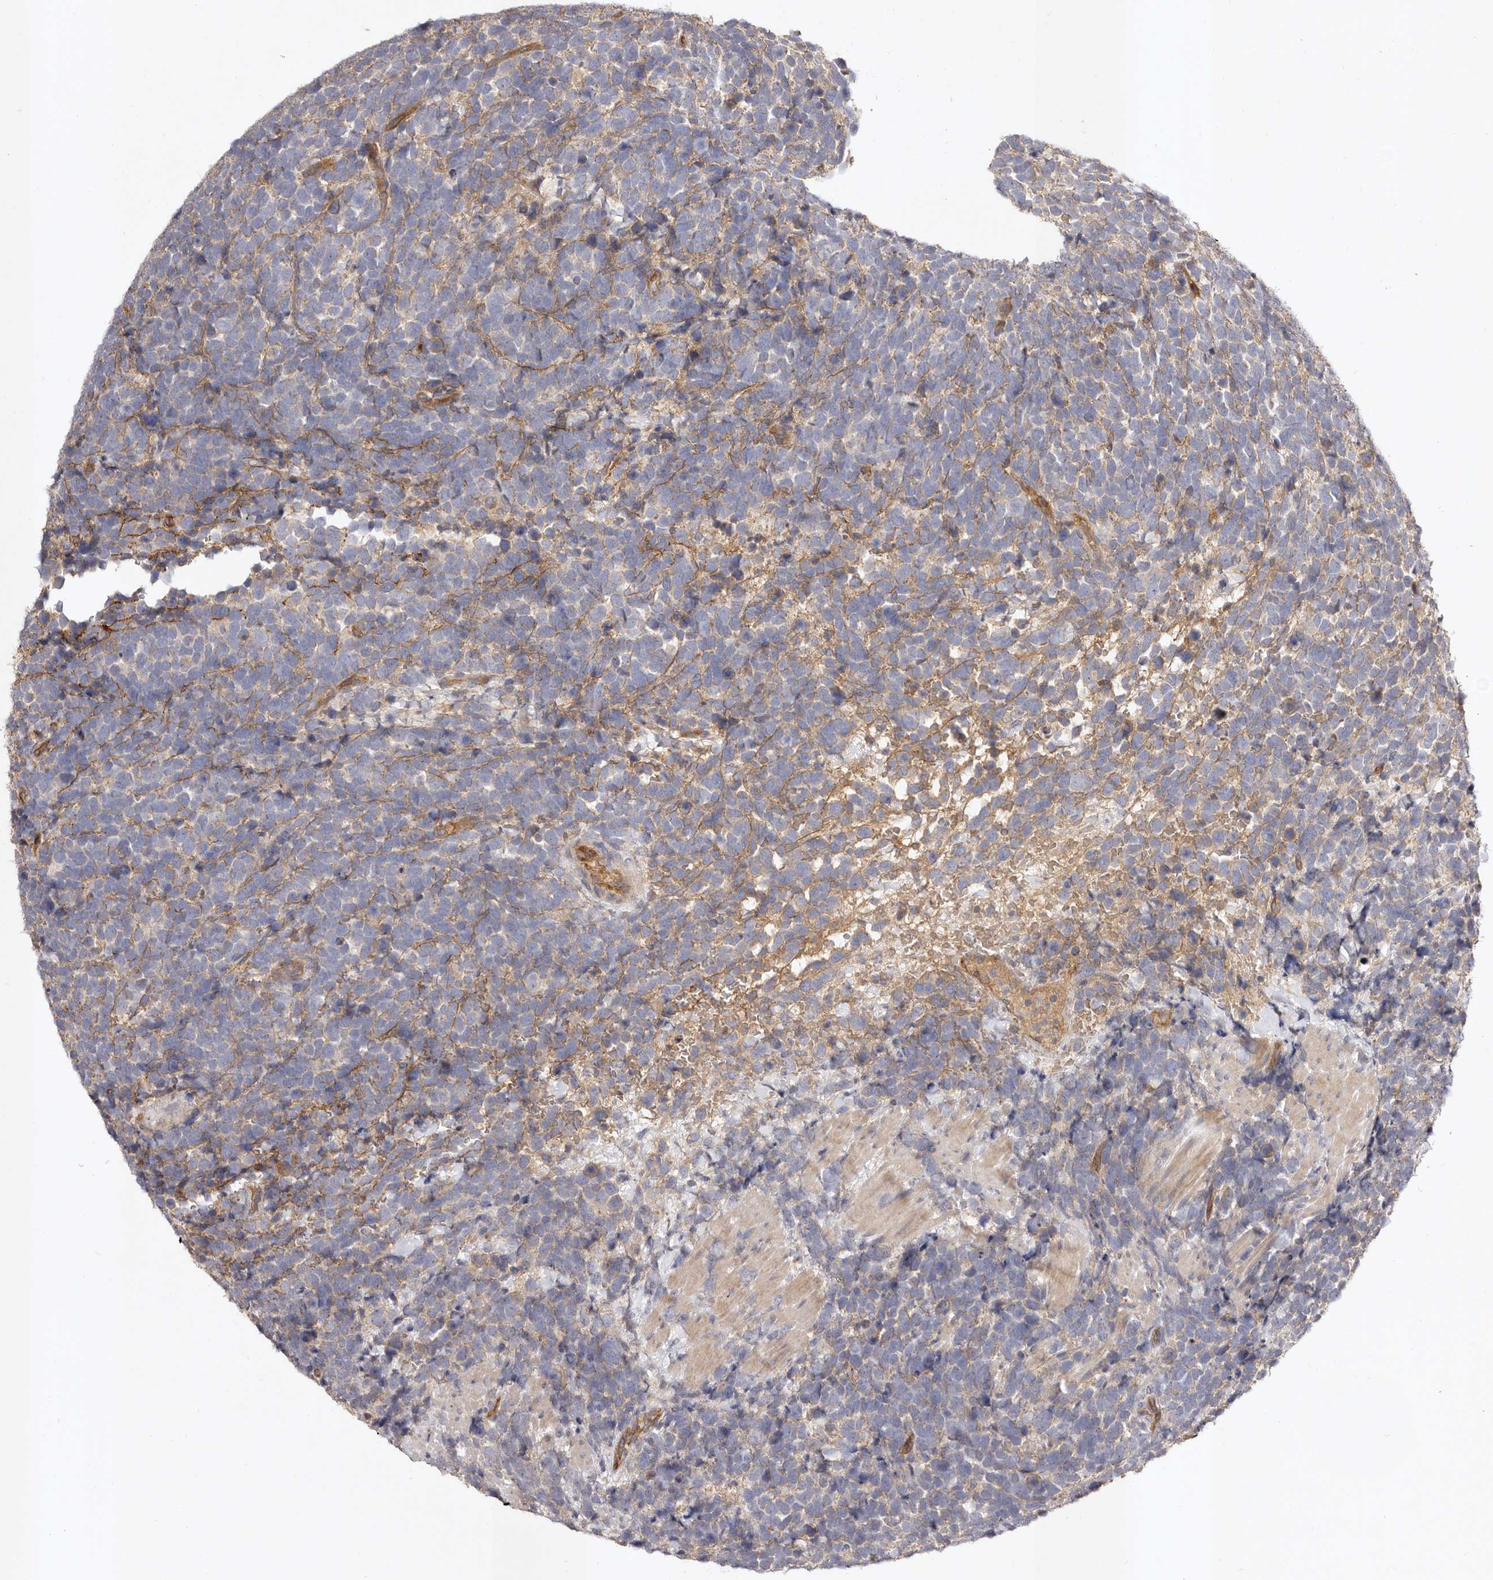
{"staining": {"intensity": "weak", "quantity": "25%-75%", "location": "cytoplasmic/membranous"}, "tissue": "urothelial cancer", "cell_type": "Tumor cells", "image_type": "cancer", "snomed": [{"axis": "morphology", "description": "Urothelial carcinoma, High grade"}, {"axis": "topography", "description": "Urinary bladder"}], "caption": "Urothelial cancer tissue exhibits weak cytoplasmic/membranous positivity in about 25%-75% of tumor cells, visualized by immunohistochemistry. Ihc stains the protein of interest in brown and the nuclei are stained blue.", "gene": "ADAMTS9", "patient": {"sex": "female", "age": 82}}